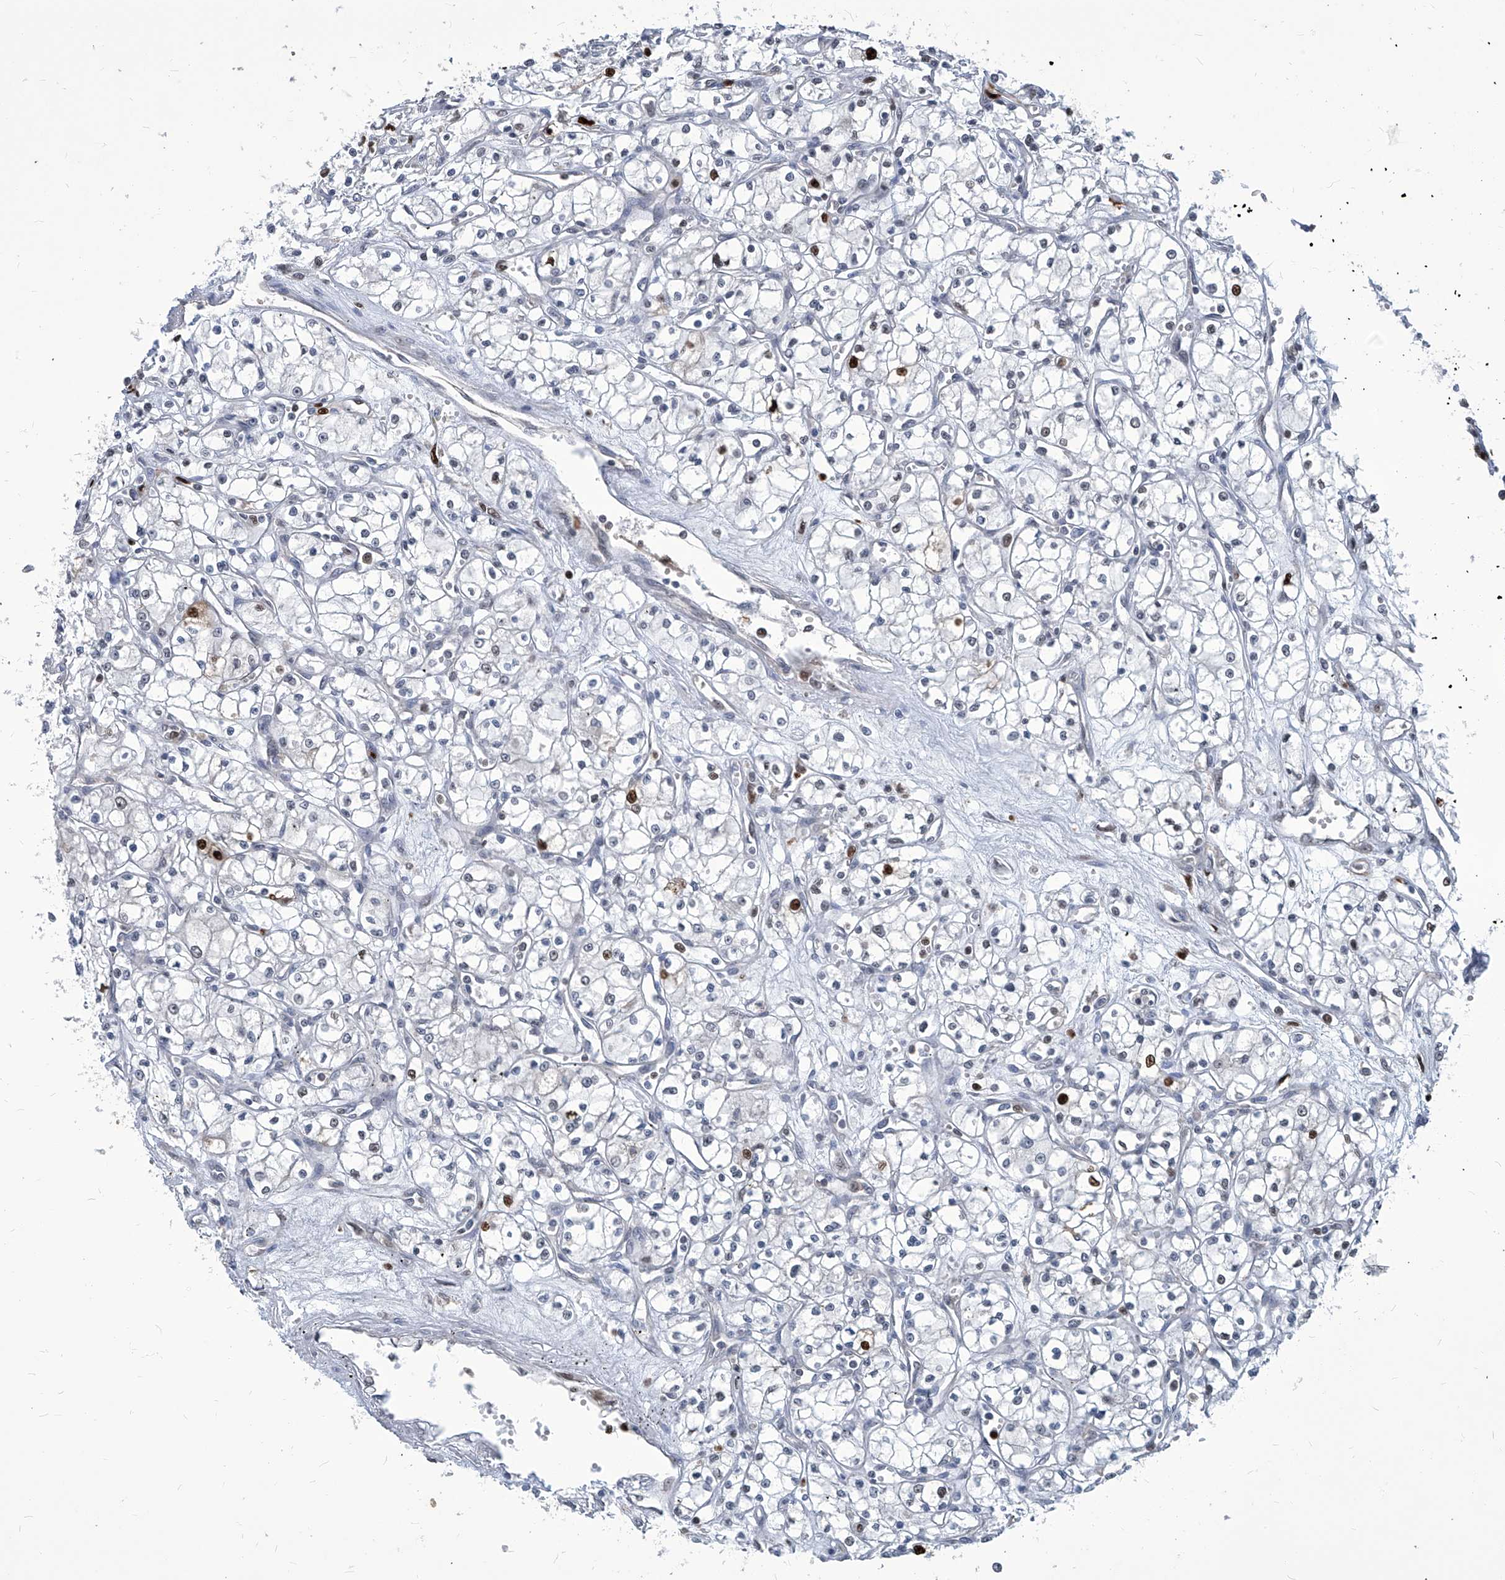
{"staining": {"intensity": "strong", "quantity": "<25%", "location": "nuclear"}, "tissue": "renal cancer", "cell_type": "Tumor cells", "image_type": "cancer", "snomed": [{"axis": "morphology", "description": "Adenocarcinoma, NOS"}, {"axis": "topography", "description": "Kidney"}], "caption": "Renal adenocarcinoma stained with immunohistochemistry (IHC) shows strong nuclear expression in about <25% of tumor cells.", "gene": "PCNA", "patient": {"sex": "male", "age": 59}}